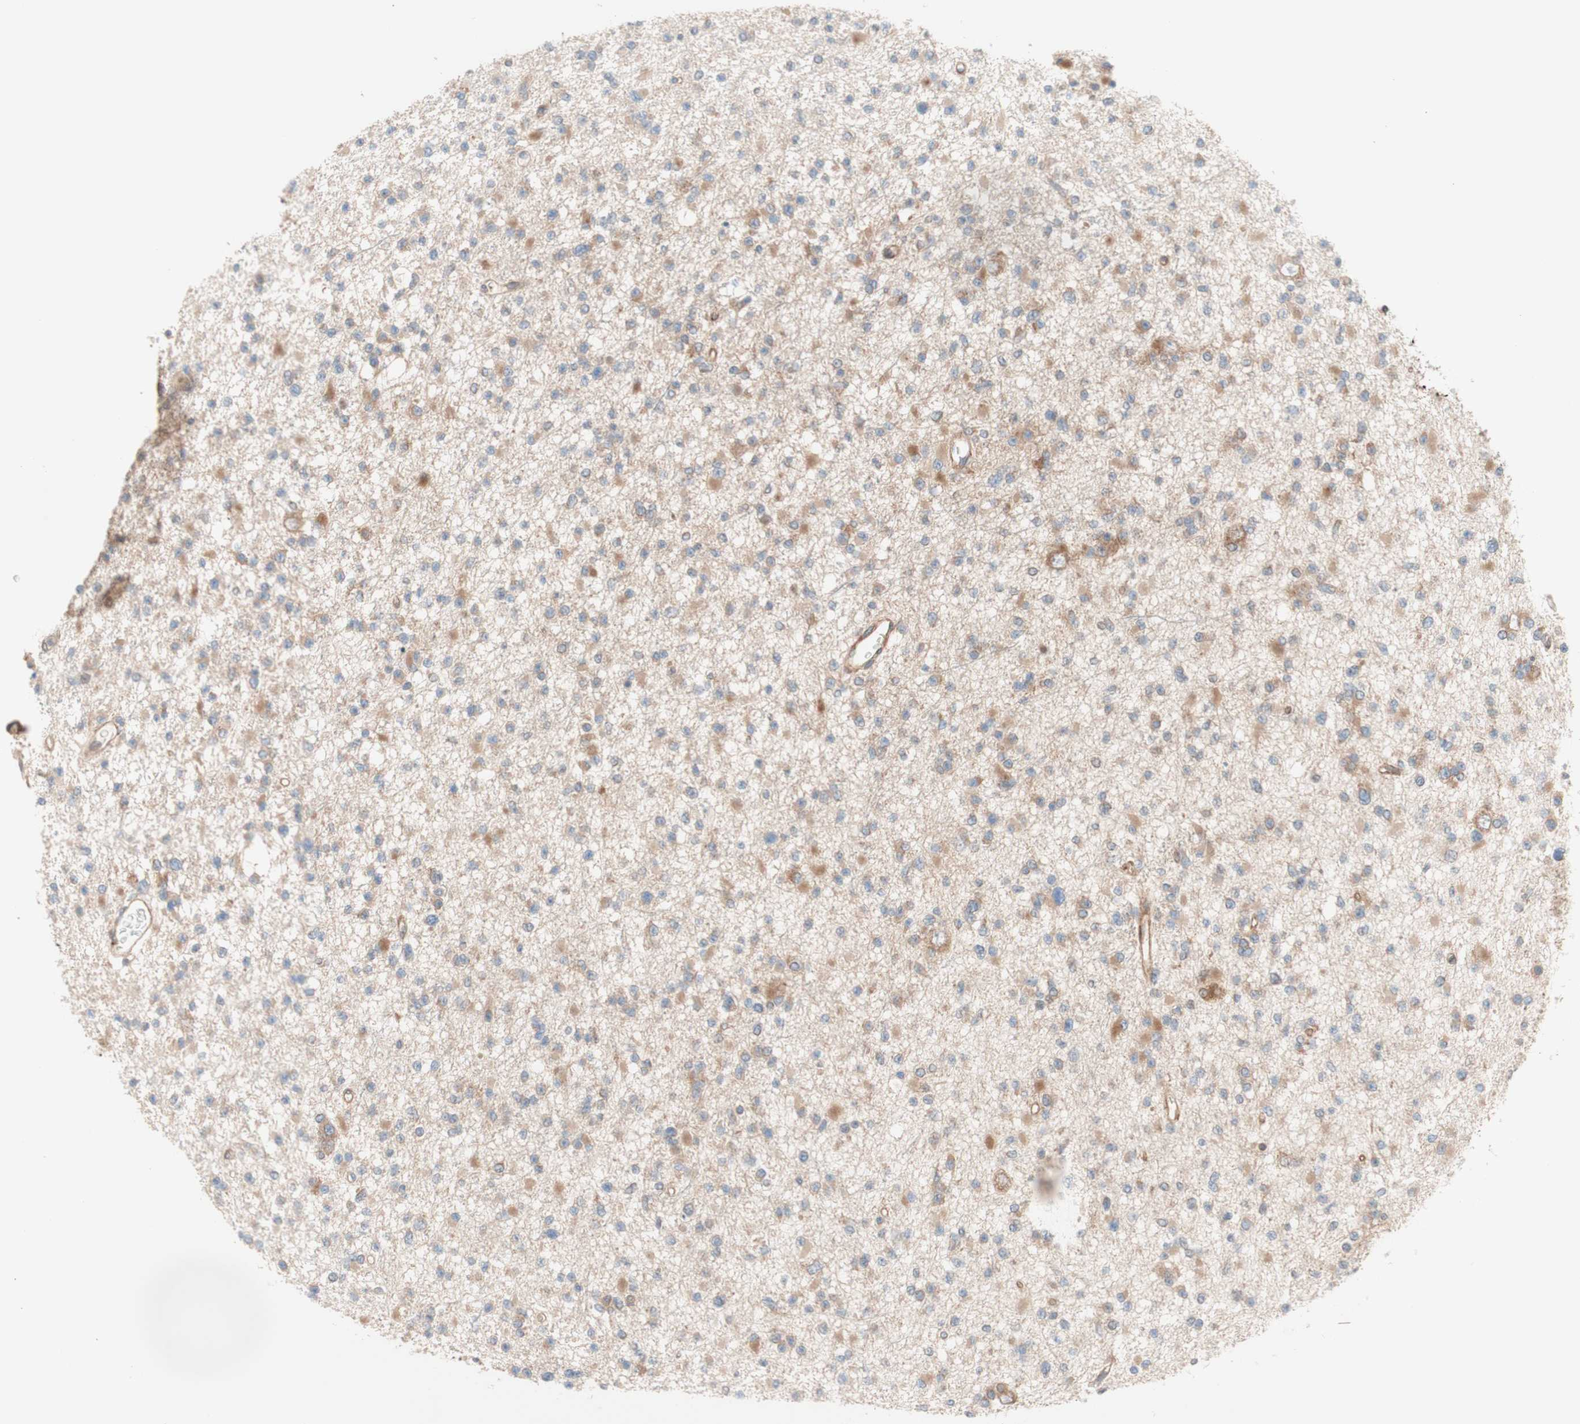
{"staining": {"intensity": "weak", "quantity": ">75%", "location": "cytoplasmic/membranous"}, "tissue": "glioma", "cell_type": "Tumor cells", "image_type": "cancer", "snomed": [{"axis": "morphology", "description": "Glioma, malignant, Low grade"}, {"axis": "topography", "description": "Brain"}], "caption": "An image showing weak cytoplasmic/membranous expression in approximately >75% of tumor cells in low-grade glioma (malignant), as visualized by brown immunohistochemical staining.", "gene": "CCN4", "patient": {"sex": "female", "age": 22}}